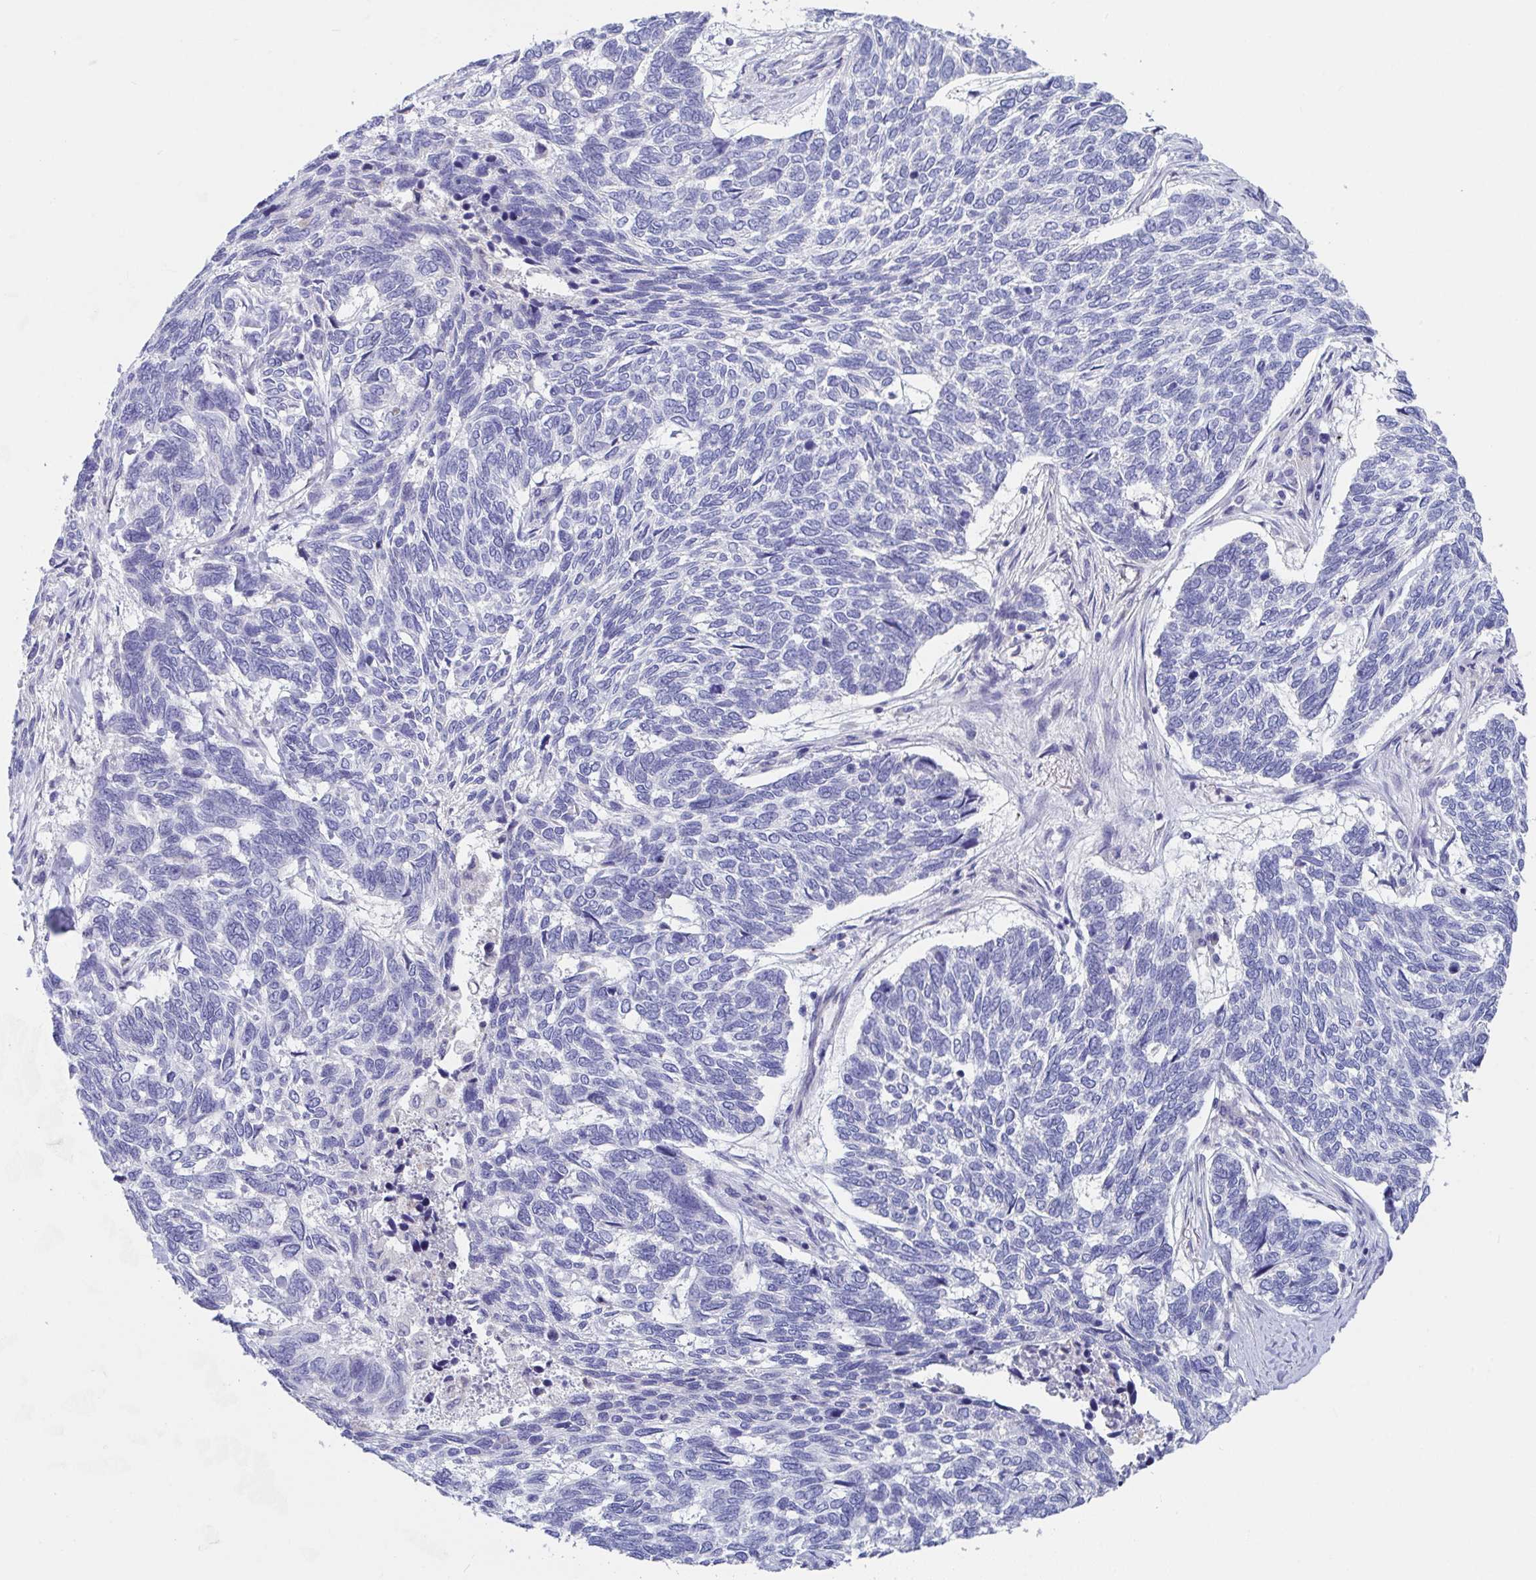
{"staining": {"intensity": "negative", "quantity": "none", "location": "none"}, "tissue": "skin cancer", "cell_type": "Tumor cells", "image_type": "cancer", "snomed": [{"axis": "morphology", "description": "Basal cell carcinoma"}, {"axis": "topography", "description": "Skin"}], "caption": "There is no significant expression in tumor cells of skin cancer (basal cell carcinoma). Brightfield microscopy of immunohistochemistry (IHC) stained with DAB (3,3'-diaminobenzidine) (brown) and hematoxylin (blue), captured at high magnification.", "gene": "ZNF561", "patient": {"sex": "female", "age": 65}}